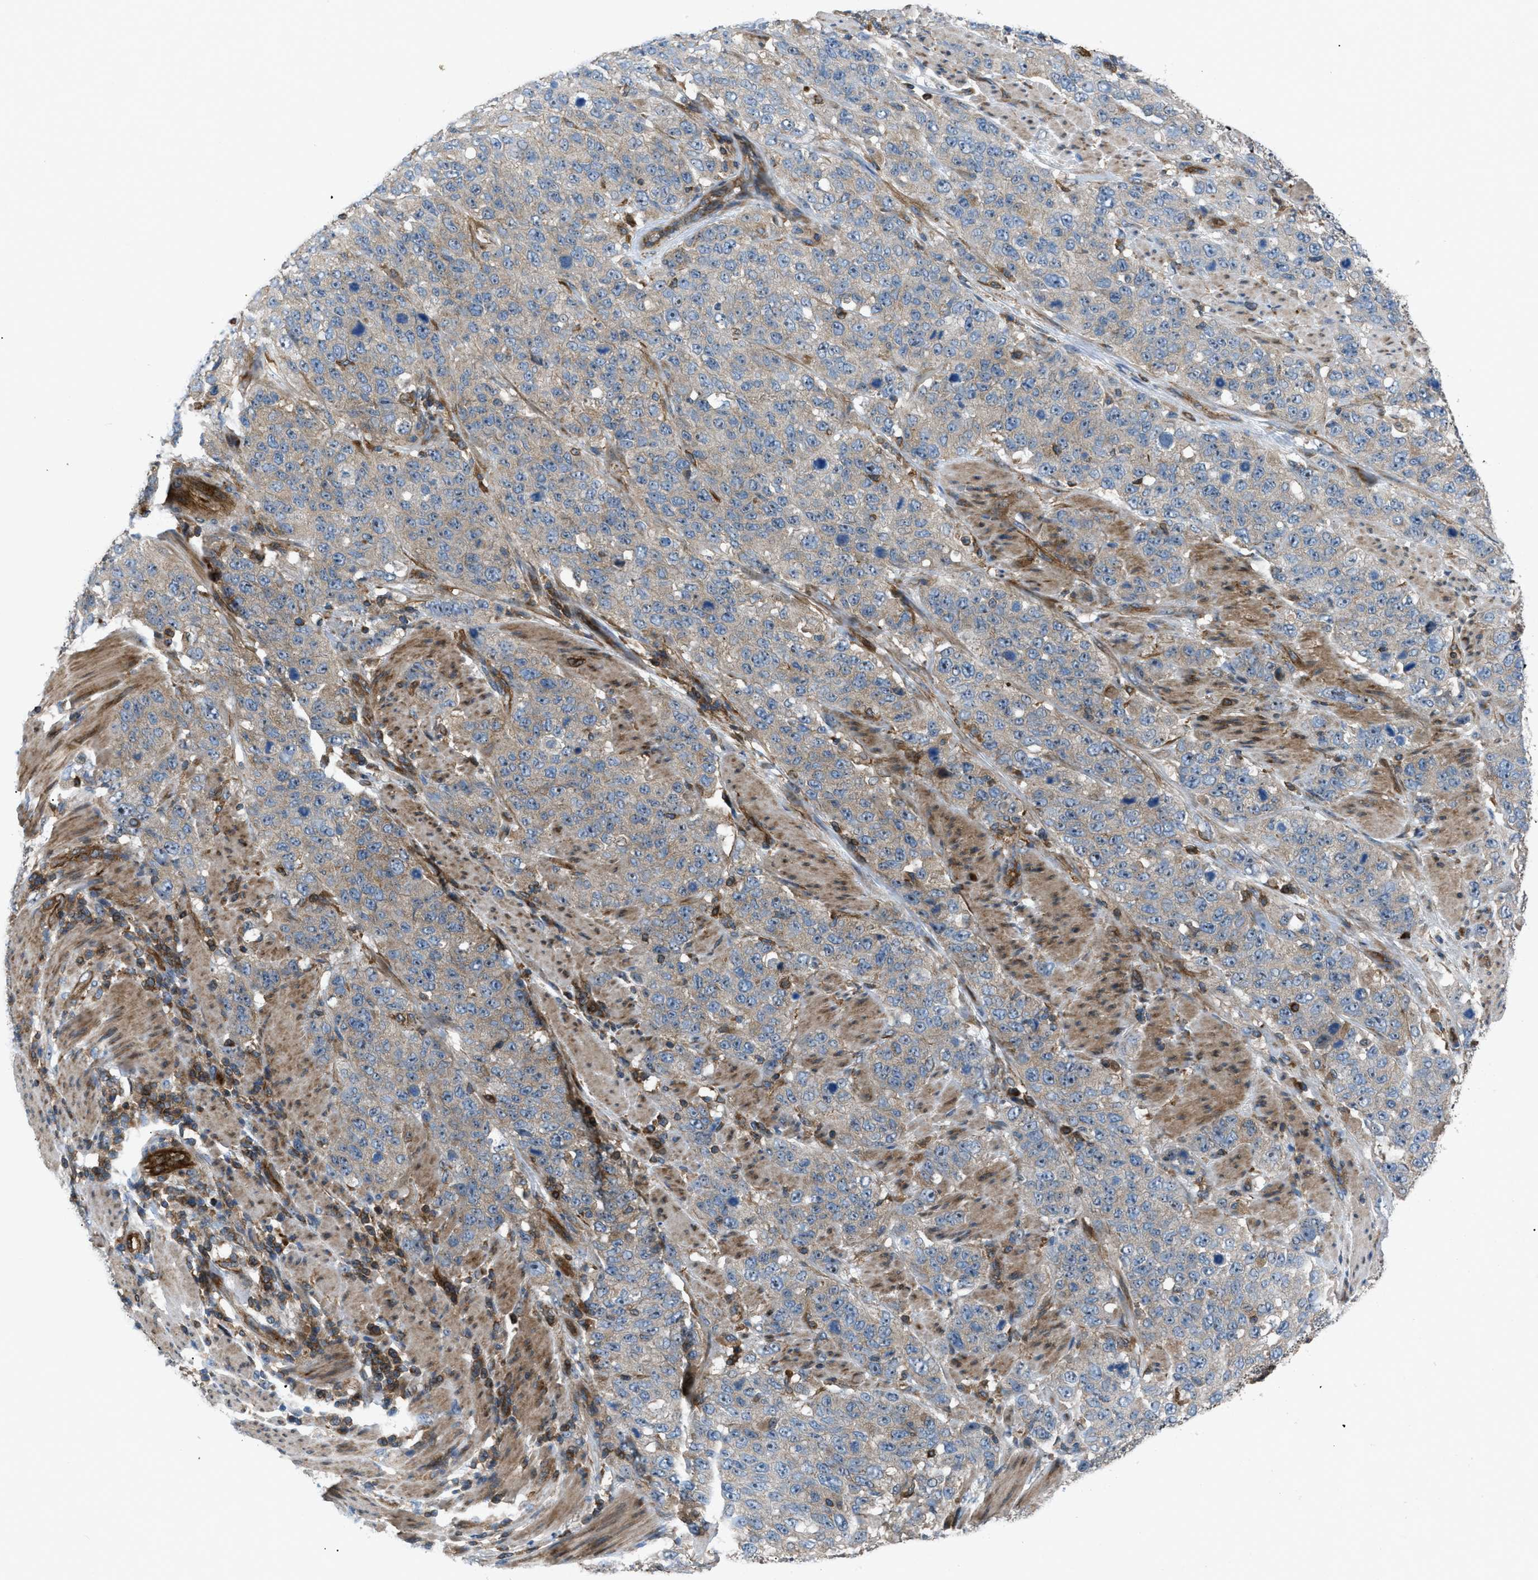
{"staining": {"intensity": "weak", "quantity": "25%-75%", "location": "cytoplasmic/membranous"}, "tissue": "stomach cancer", "cell_type": "Tumor cells", "image_type": "cancer", "snomed": [{"axis": "morphology", "description": "Adenocarcinoma, NOS"}, {"axis": "topography", "description": "Stomach"}], "caption": "DAB (3,3'-diaminobenzidine) immunohistochemical staining of stomach cancer reveals weak cytoplasmic/membranous protein staining in approximately 25%-75% of tumor cells. (DAB (3,3'-diaminobenzidine) IHC, brown staining for protein, blue staining for nuclei).", "gene": "ATP2A3", "patient": {"sex": "male", "age": 48}}